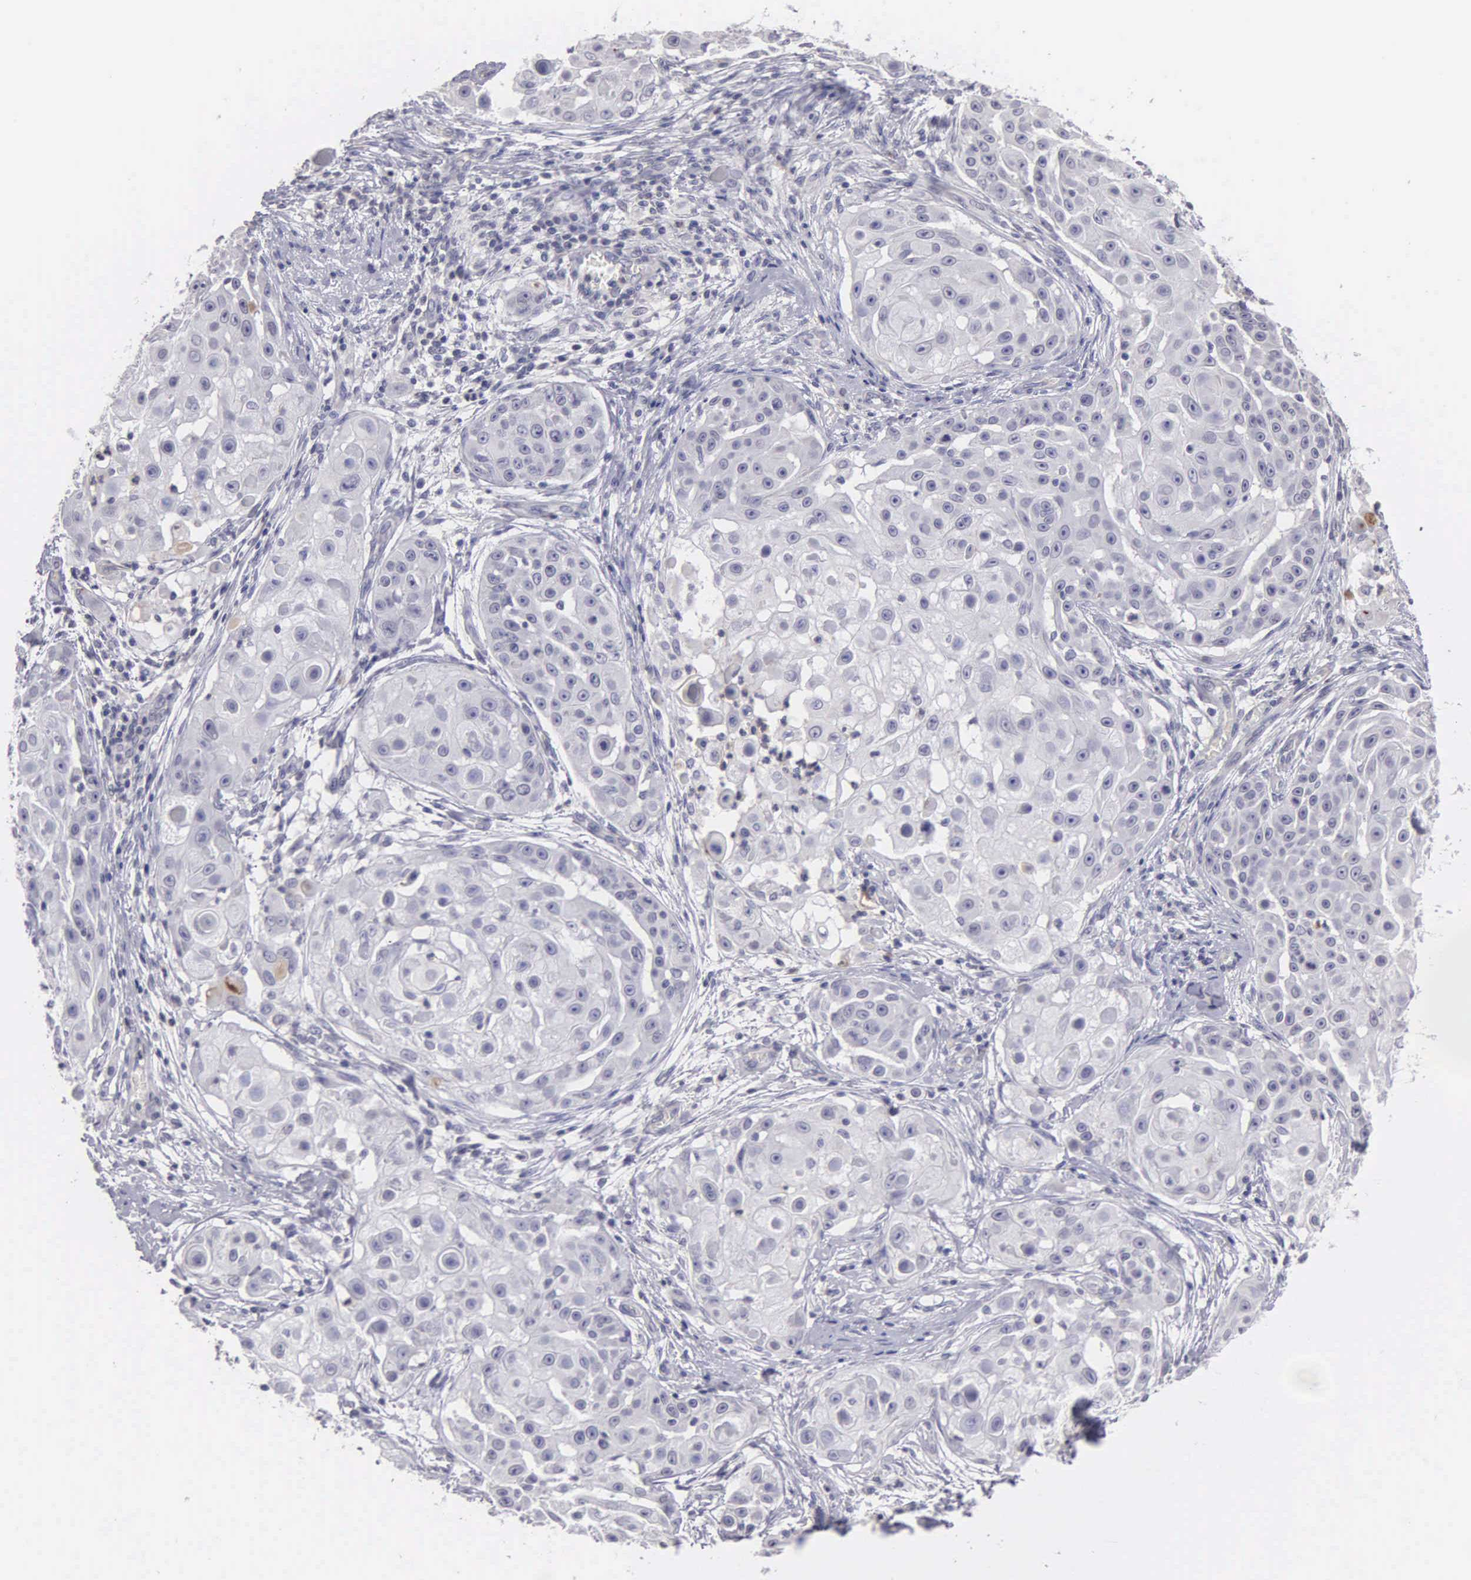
{"staining": {"intensity": "negative", "quantity": "none", "location": "none"}, "tissue": "skin cancer", "cell_type": "Tumor cells", "image_type": "cancer", "snomed": [{"axis": "morphology", "description": "Squamous cell carcinoma, NOS"}, {"axis": "topography", "description": "Skin"}], "caption": "Immunohistochemical staining of human squamous cell carcinoma (skin) displays no significant staining in tumor cells. The staining is performed using DAB brown chromogen with nuclei counter-stained in using hematoxylin.", "gene": "BRD1", "patient": {"sex": "female", "age": 57}}